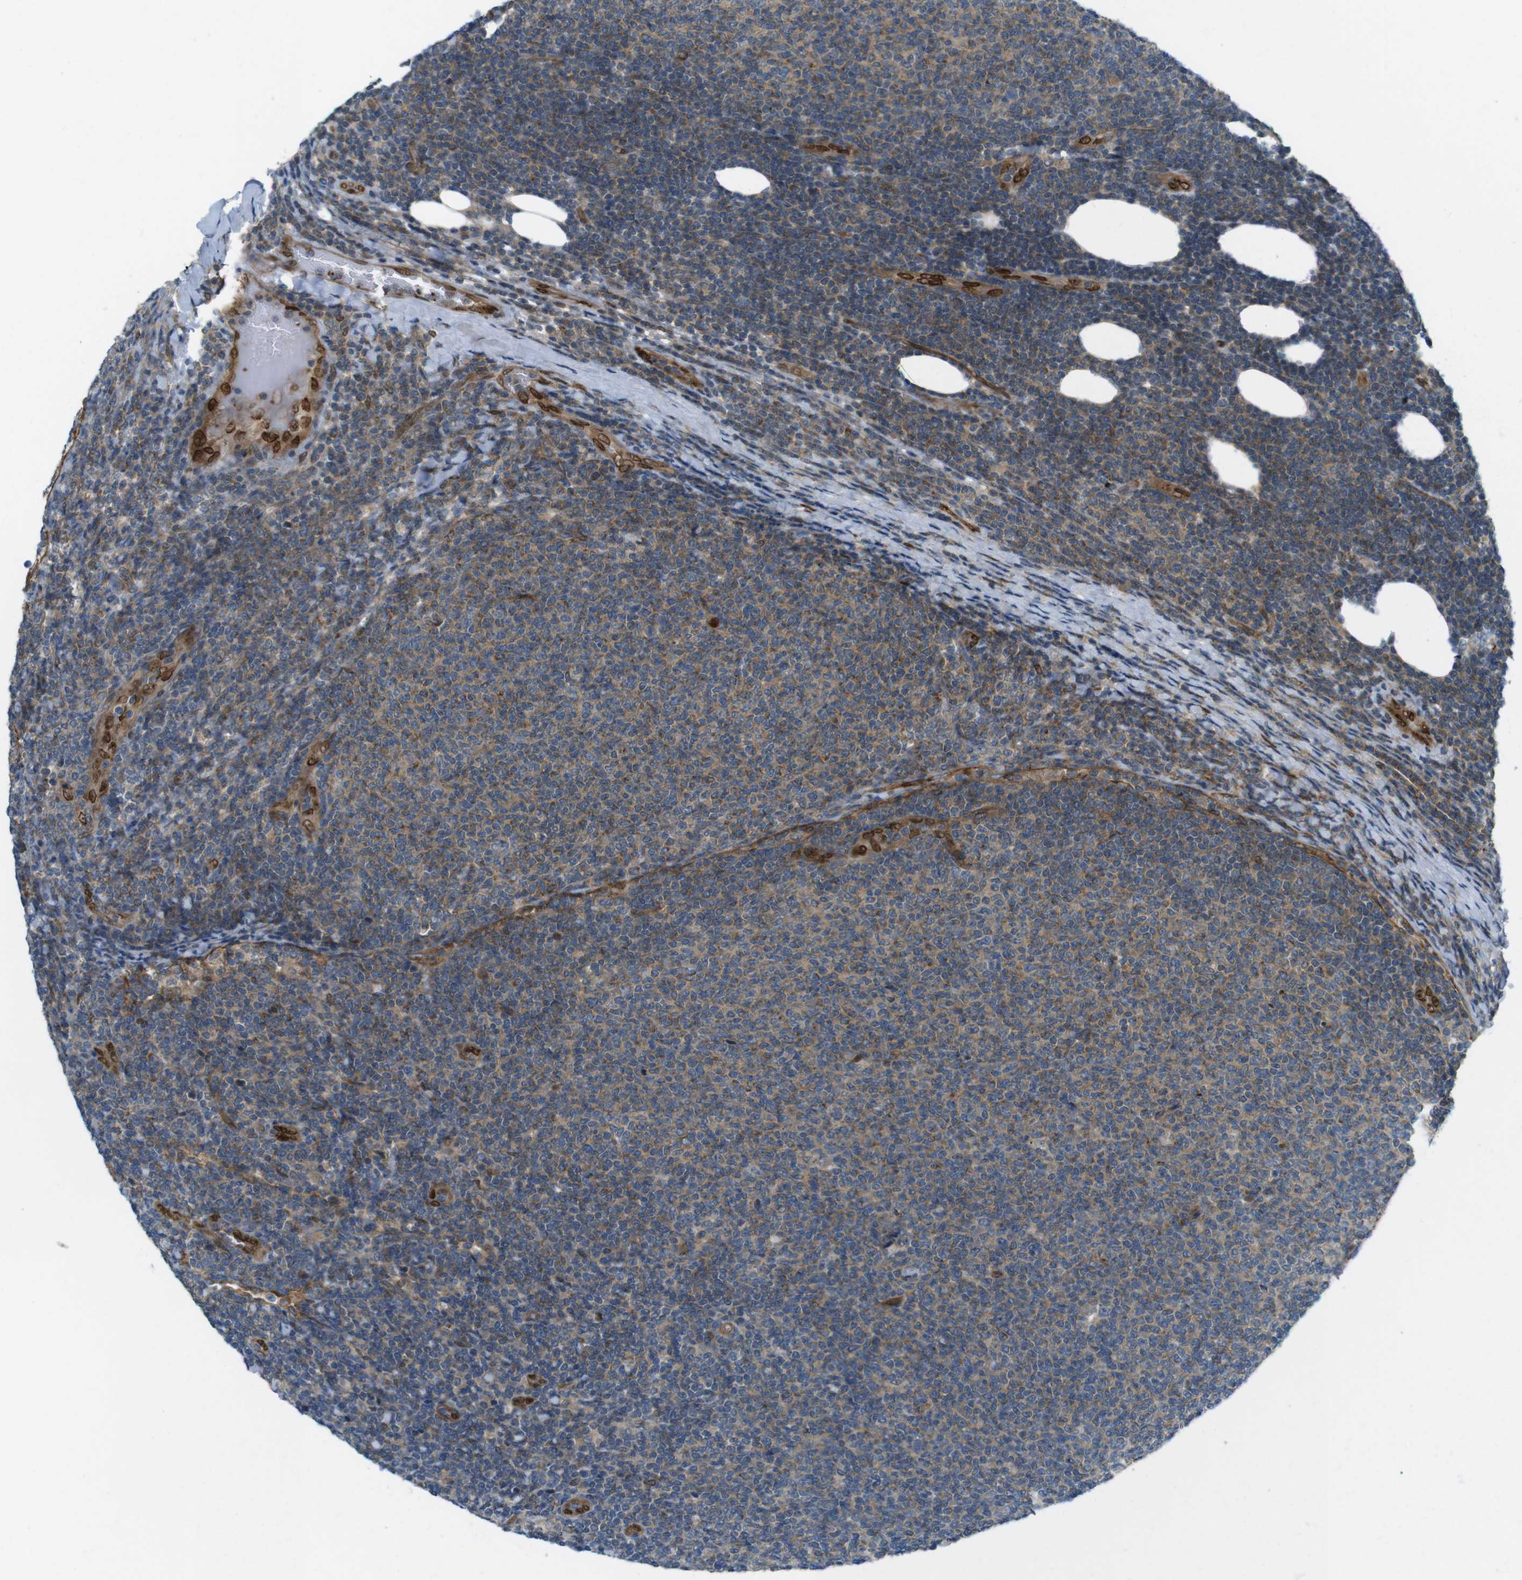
{"staining": {"intensity": "weak", "quantity": ">75%", "location": "cytoplasmic/membranous"}, "tissue": "lymphoma", "cell_type": "Tumor cells", "image_type": "cancer", "snomed": [{"axis": "morphology", "description": "Malignant lymphoma, non-Hodgkin's type, Low grade"}, {"axis": "topography", "description": "Lymph node"}], "caption": "Immunohistochemistry staining of lymphoma, which demonstrates low levels of weak cytoplasmic/membranous expression in approximately >75% of tumor cells indicating weak cytoplasmic/membranous protein staining. The staining was performed using DAB (3,3'-diaminobenzidine) (brown) for protein detection and nuclei were counterstained in hematoxylin (blue).", "gene": "TSC1", "patient": {"sex": "male", "age": 66}}